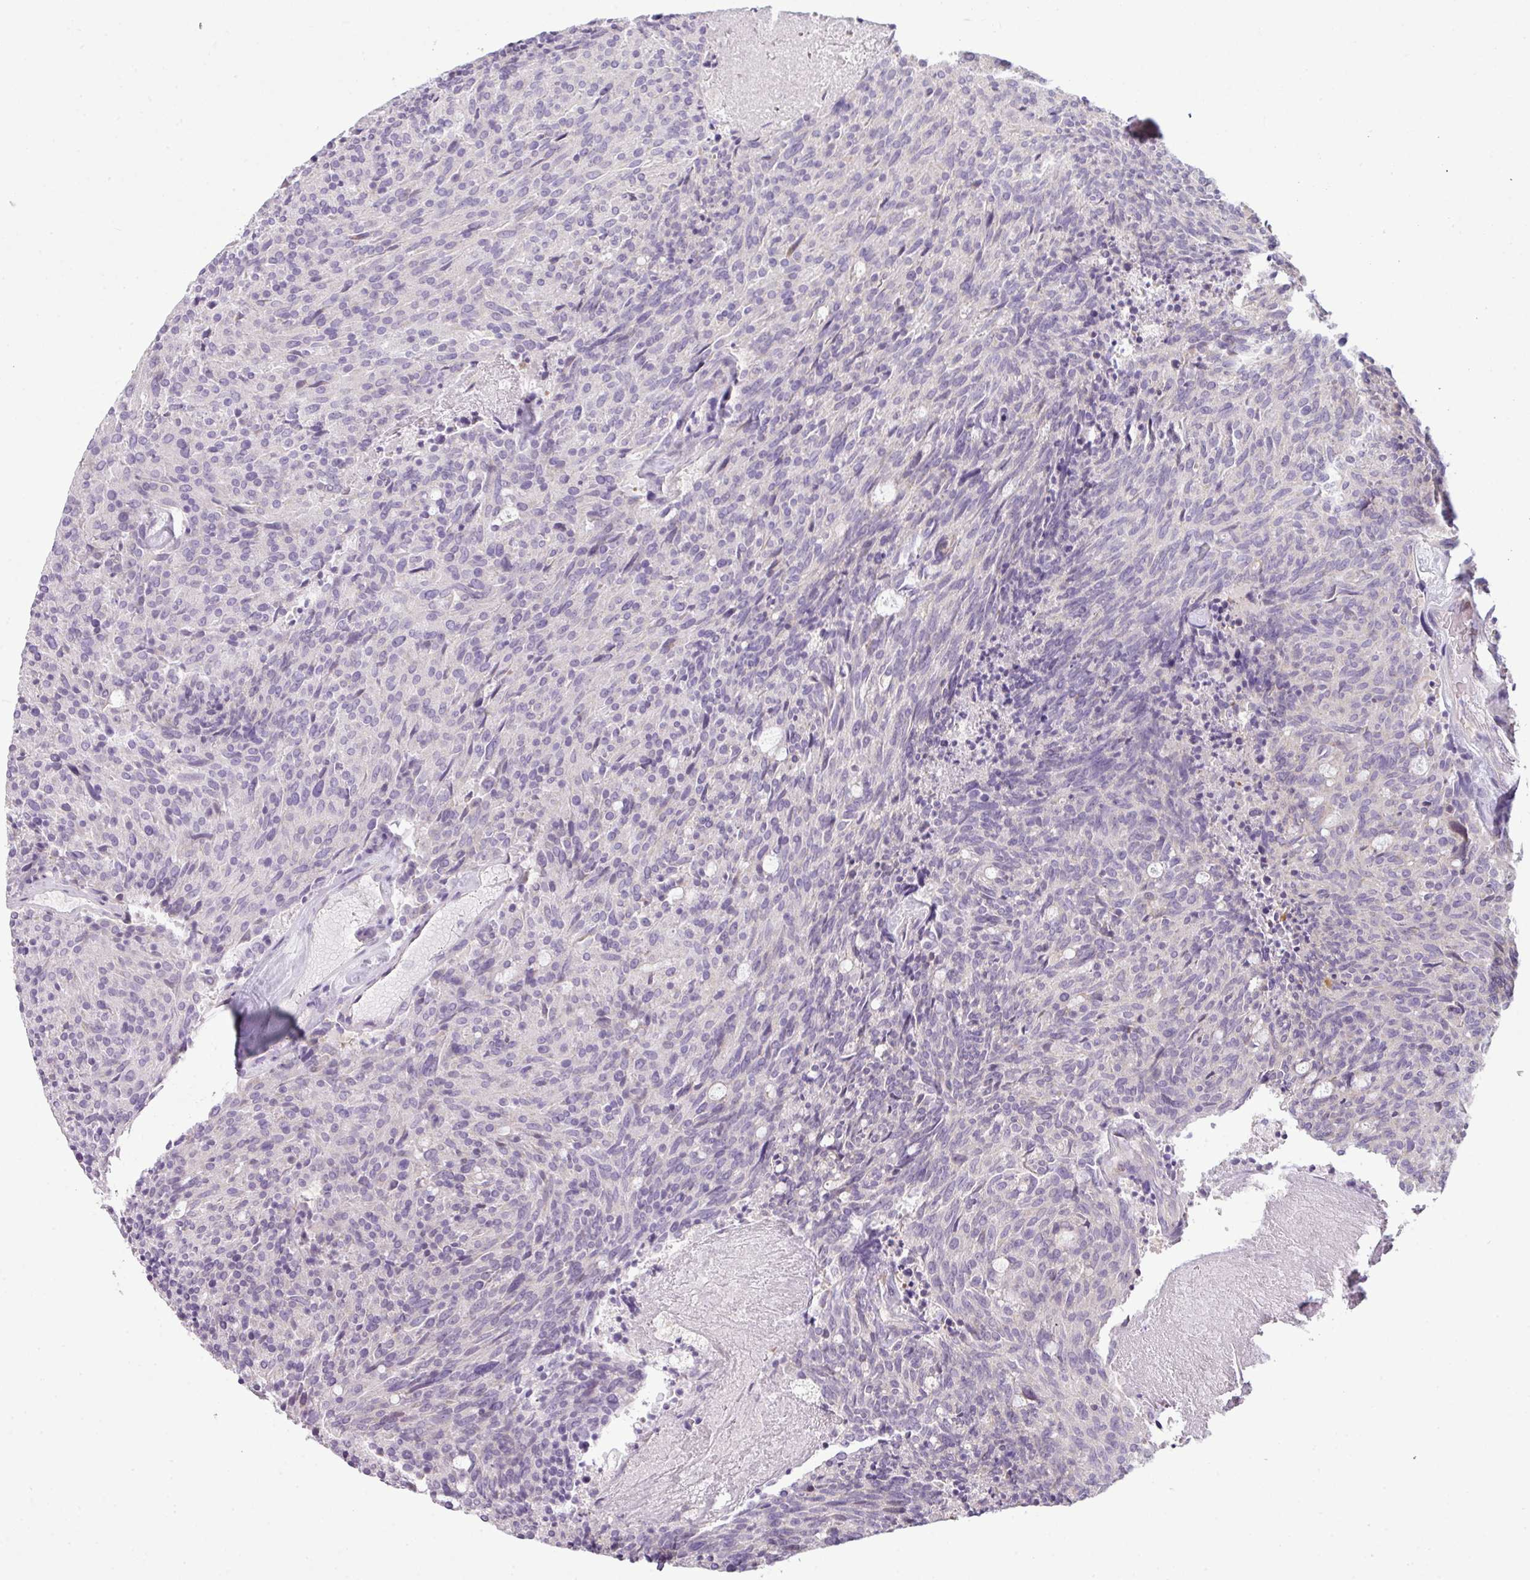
{"staining": {"intensity": "negative", "quantity": "none", "location": "none"}, "tissue": "carcinoid", "cell_type": "Tumor cells", "image_type": "cancer", "snomed": [{"axis": "morphology", "description": "Carcinoid, malignant, NOS"}, {"axis": "topography", "description": "Pancreas"}], "caption": "Carcinoid was stained to show a protein in brown. There is no significant staining in tumor cells.", "gene": "CAMK2B", "patient": {"sex": "female", "age": 54}}